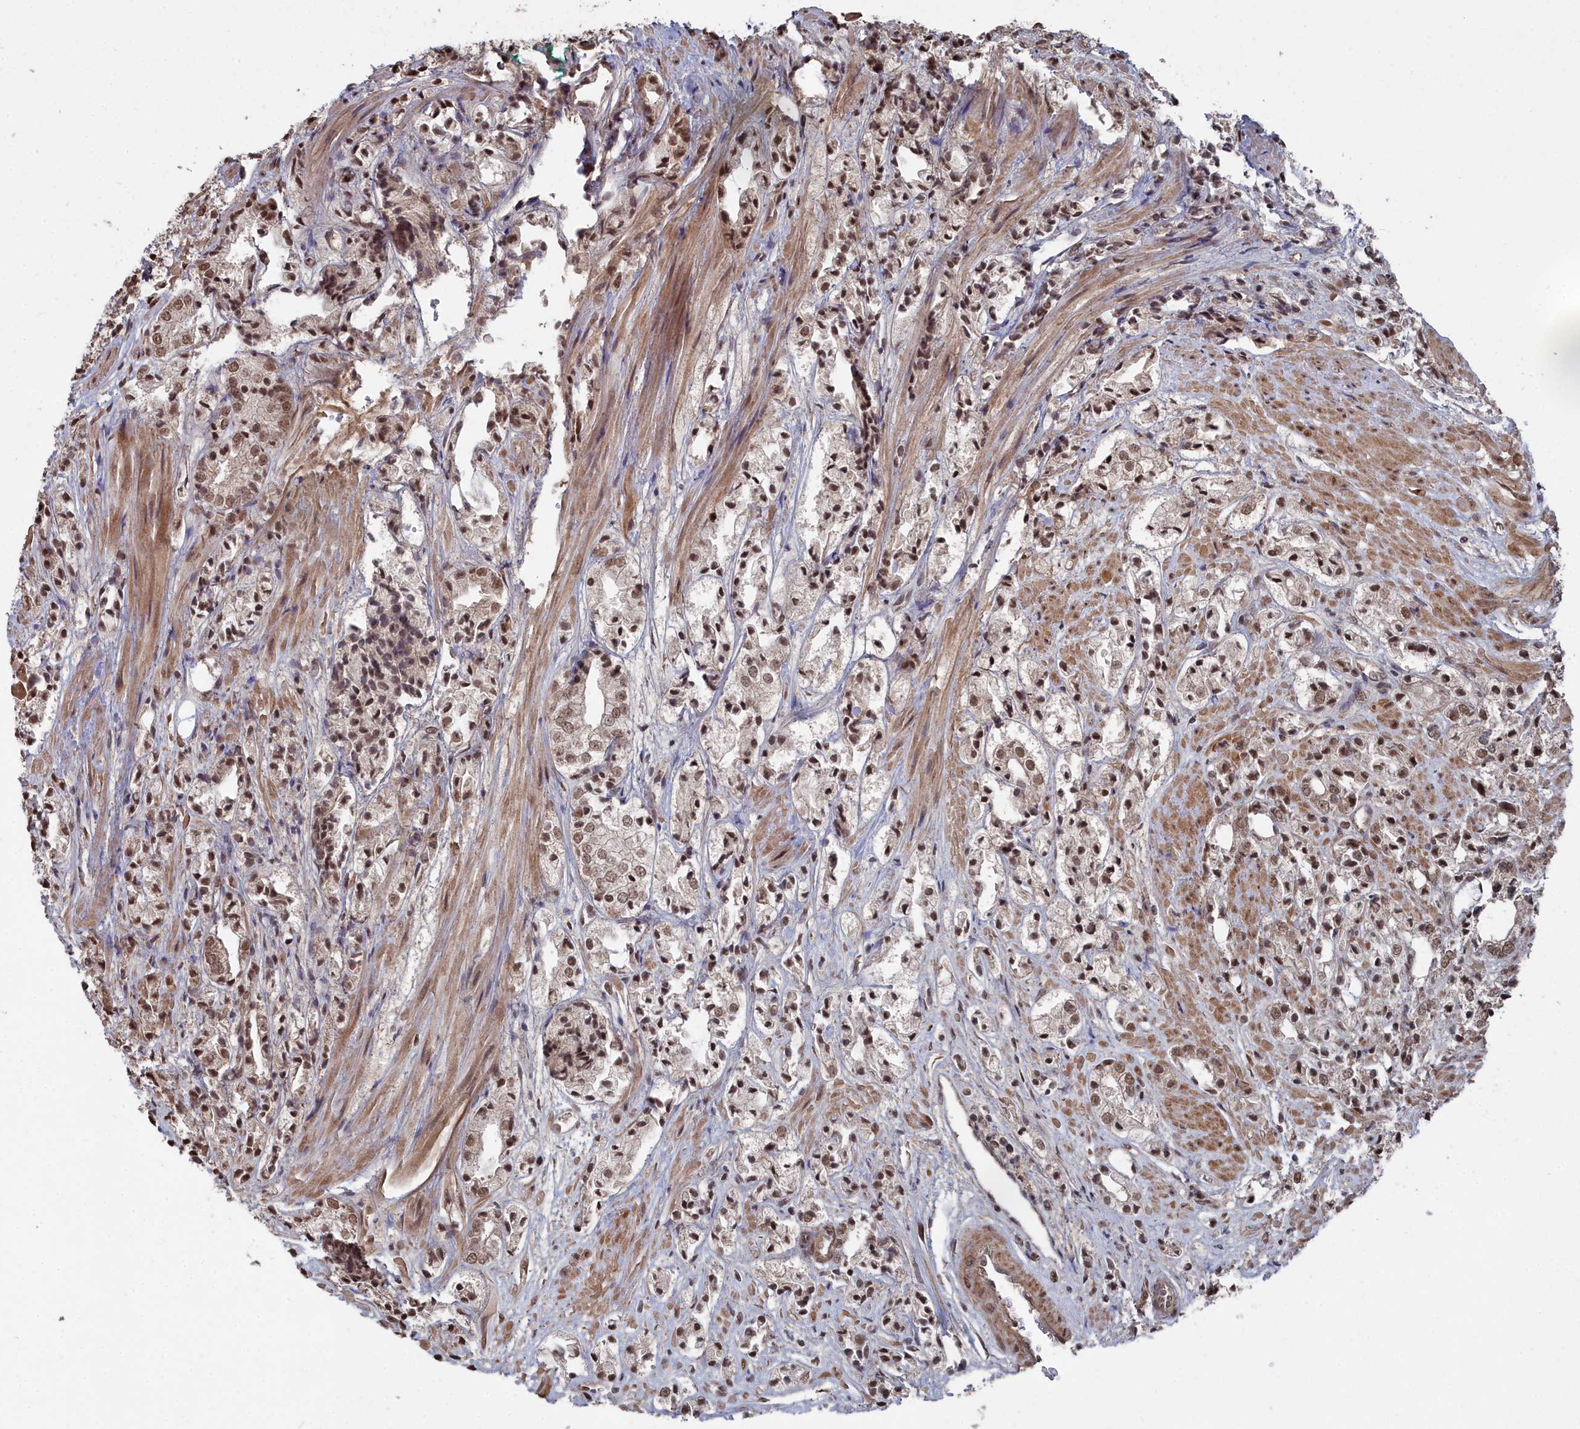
{"staining": {"intensity": "moderate", "quantity": ">75%", "location": "nuclear"}, "tissue": "prostate cancer", "cell_type": "Tumor cells", "image_type": "cancer", "snomed": [{"axis": "morphology", "description": "Adenocarcinoma, High grade"}, {"axis": "topography", "description": "Prostate"}], "caption": "Human prostate cancer (adenocarcinoma (high-grade)) stained with a protein marker demonstrates moderate staining in tumor cells.", "gene": "CCNP", "patient": {"sex": "male", "age": 50}}